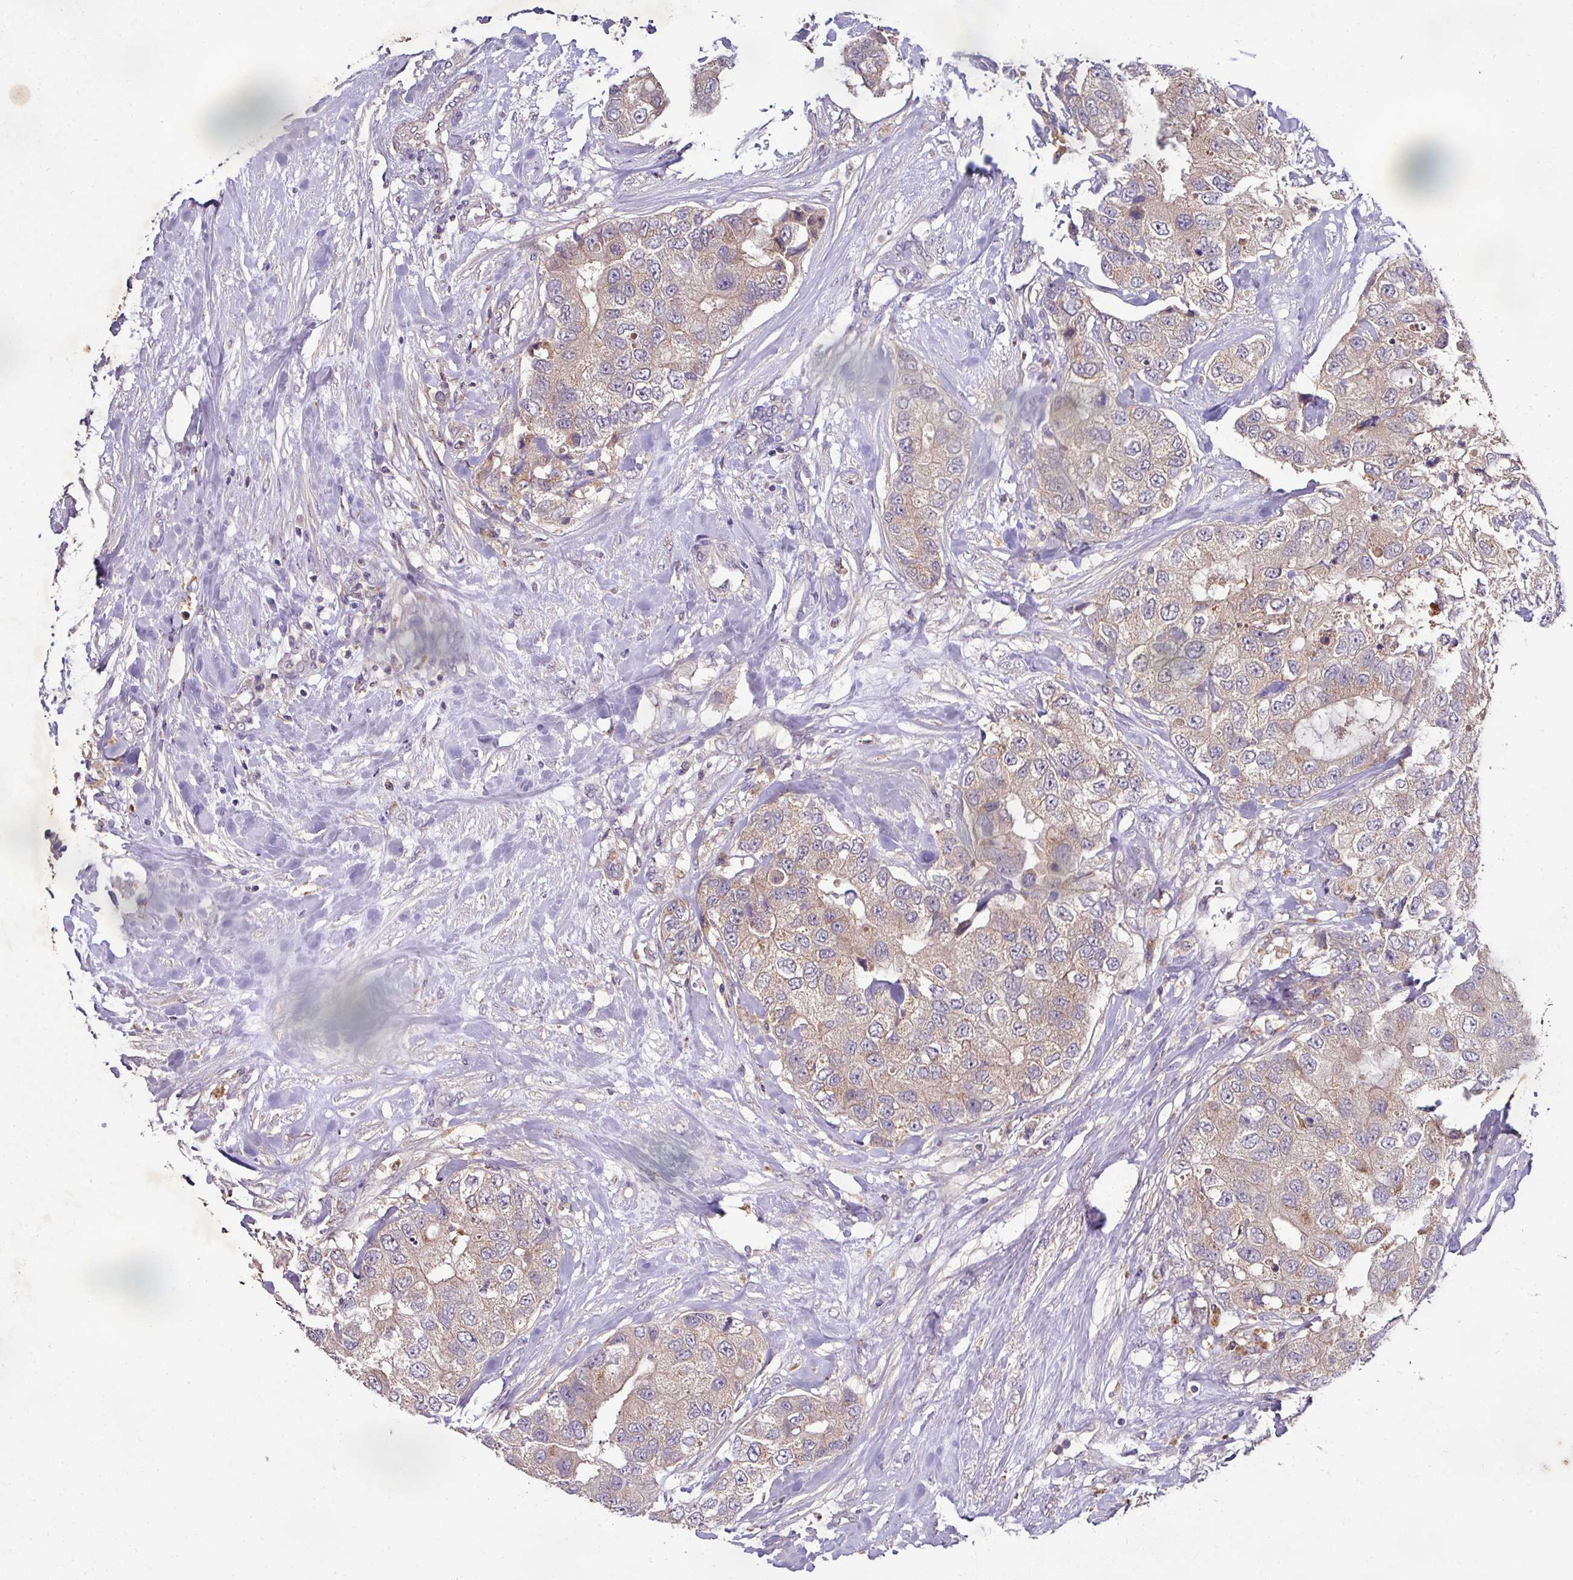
{"staining": {"intensity": "weak", "quantity": ">75%", "location": "cytoplasmic/membranous"}, "tissue": "breast cancer", "cell_type": "Tumor cells", "image_type": "cancer", "snomed": [{"axis": "morphology", "description": "Duct carcinoma"}, {"axis": "topography", "description": "Breast"}], "caption": "Protein expression by IHC displays weak cytoplasmic/membranous staining in approximately >75% of tumor cells in breast cancer (invasive ductal carcinoma).", "gene": "AEBP2", "patient": {"sex": "female", "age": 62}}